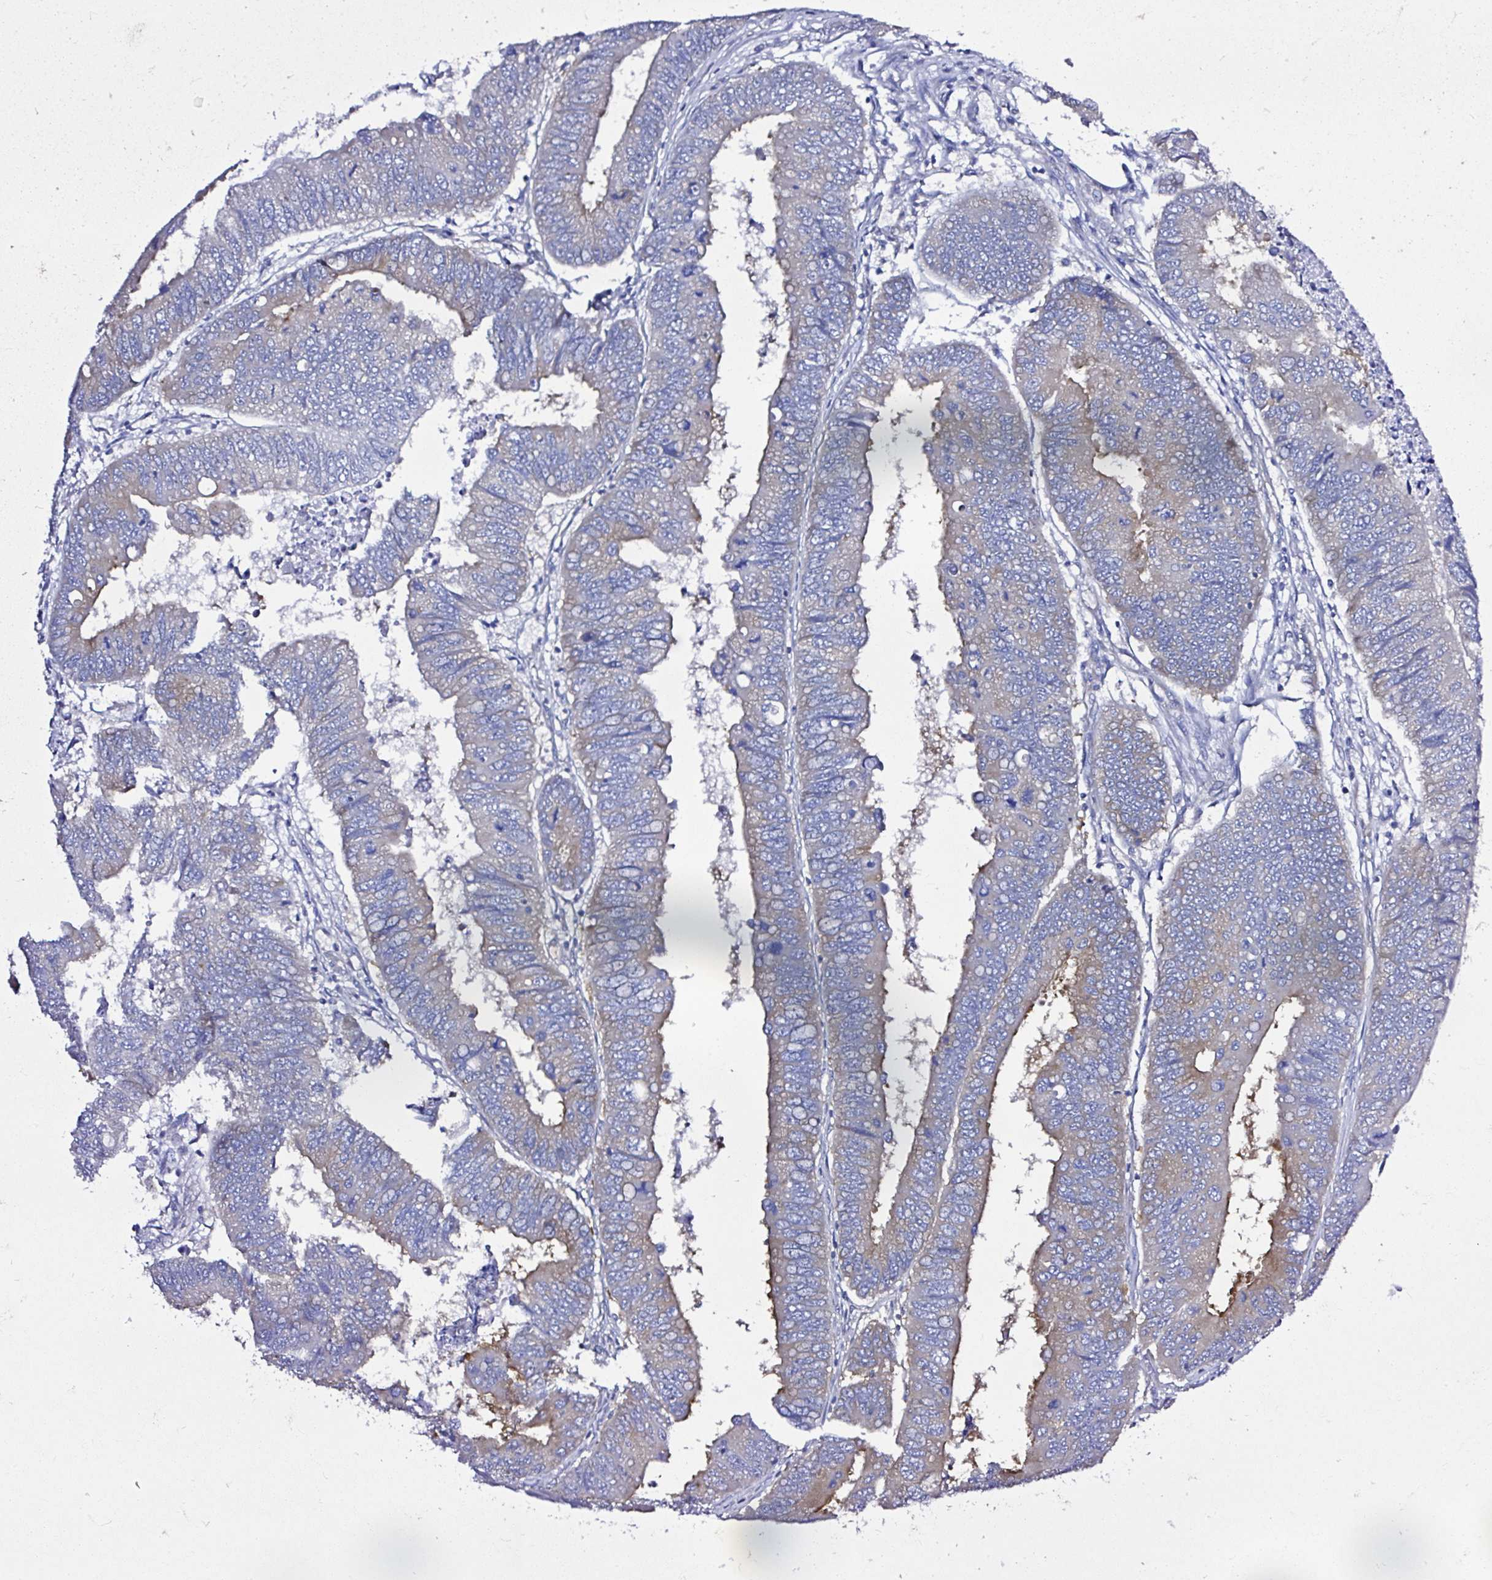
{"staining": {"intensity": "weak", "quantity": "25%-75%", "location": "cytoplasmic/membranous"}, "tissue": "colorectal cancer", "cell_type": "Tumor cells", "image_type": "cancer", "snomed": [{"axis": "morphology", "description": "Adenocarcinoma, NOS"}, {"axis": "topography", "description": "Colon"}], "caption": "Approximately 25%-75% of tumor cells in colorectal cancer display weak cytoplasmic/membranous protein staining as visualized by brown immunohistochemical staining.", "gene": "LARS1", "patient": {"sex": "male", "age": 53}}